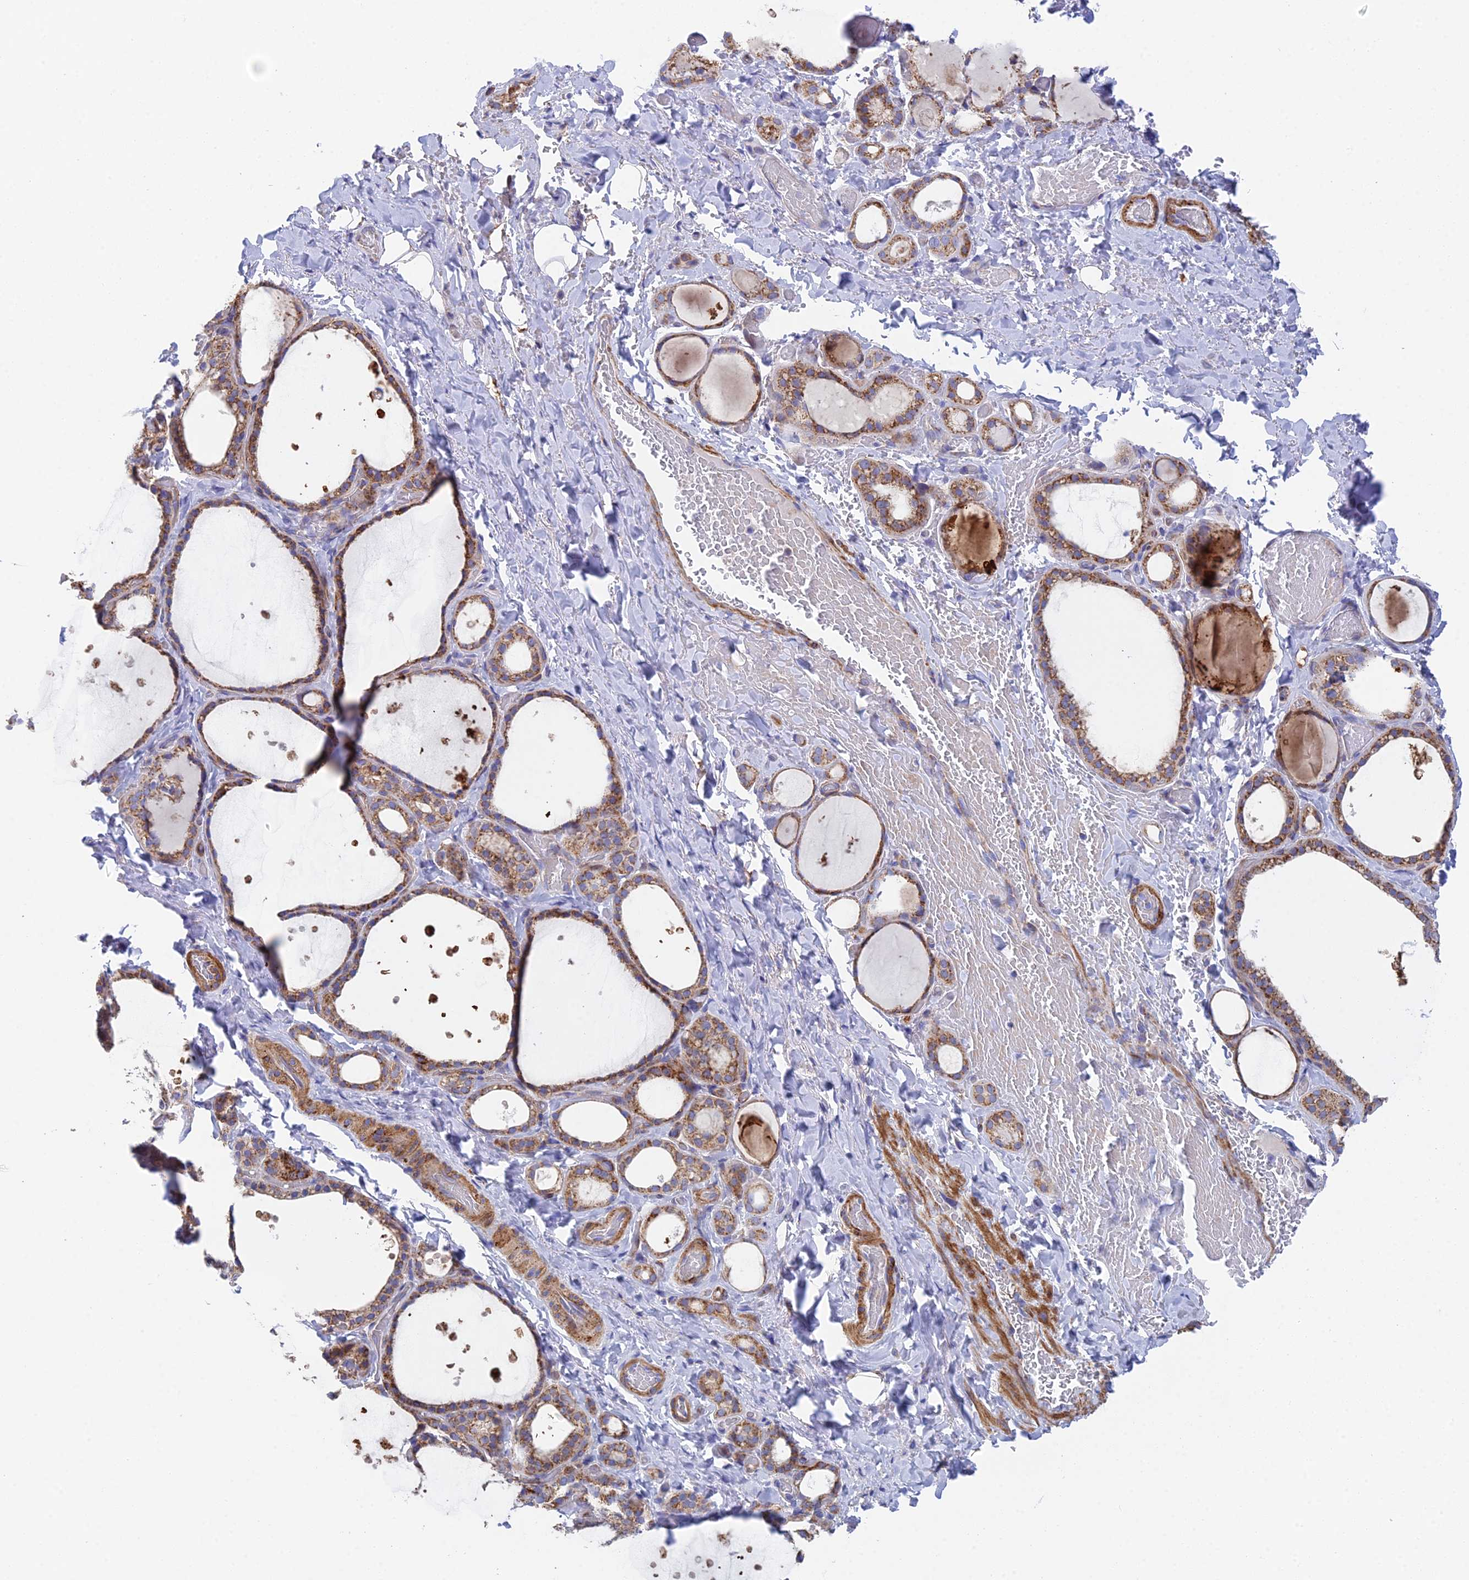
{"staining": {"intensity": "moderate", "quantity": ">75%", "location": "cytoplasmic/membranous"}, "tissue": "thyroid gland", "cell_type": "Glandular cells", "image_type": "normal", "snomed": [{"axis": "morphology", "description": "Normal tissue, NOS"}, {"axis": "topography", "description": "Thyroid gland"}], "caption": "Human thyroid gland stained for a protein (brown) demonstrates moderate cytoplasmic/membranous positive staining in approximately >75% of glandular cells.", "gene": "CSPG4", "patient": {"sex": "female", "age": 44}}